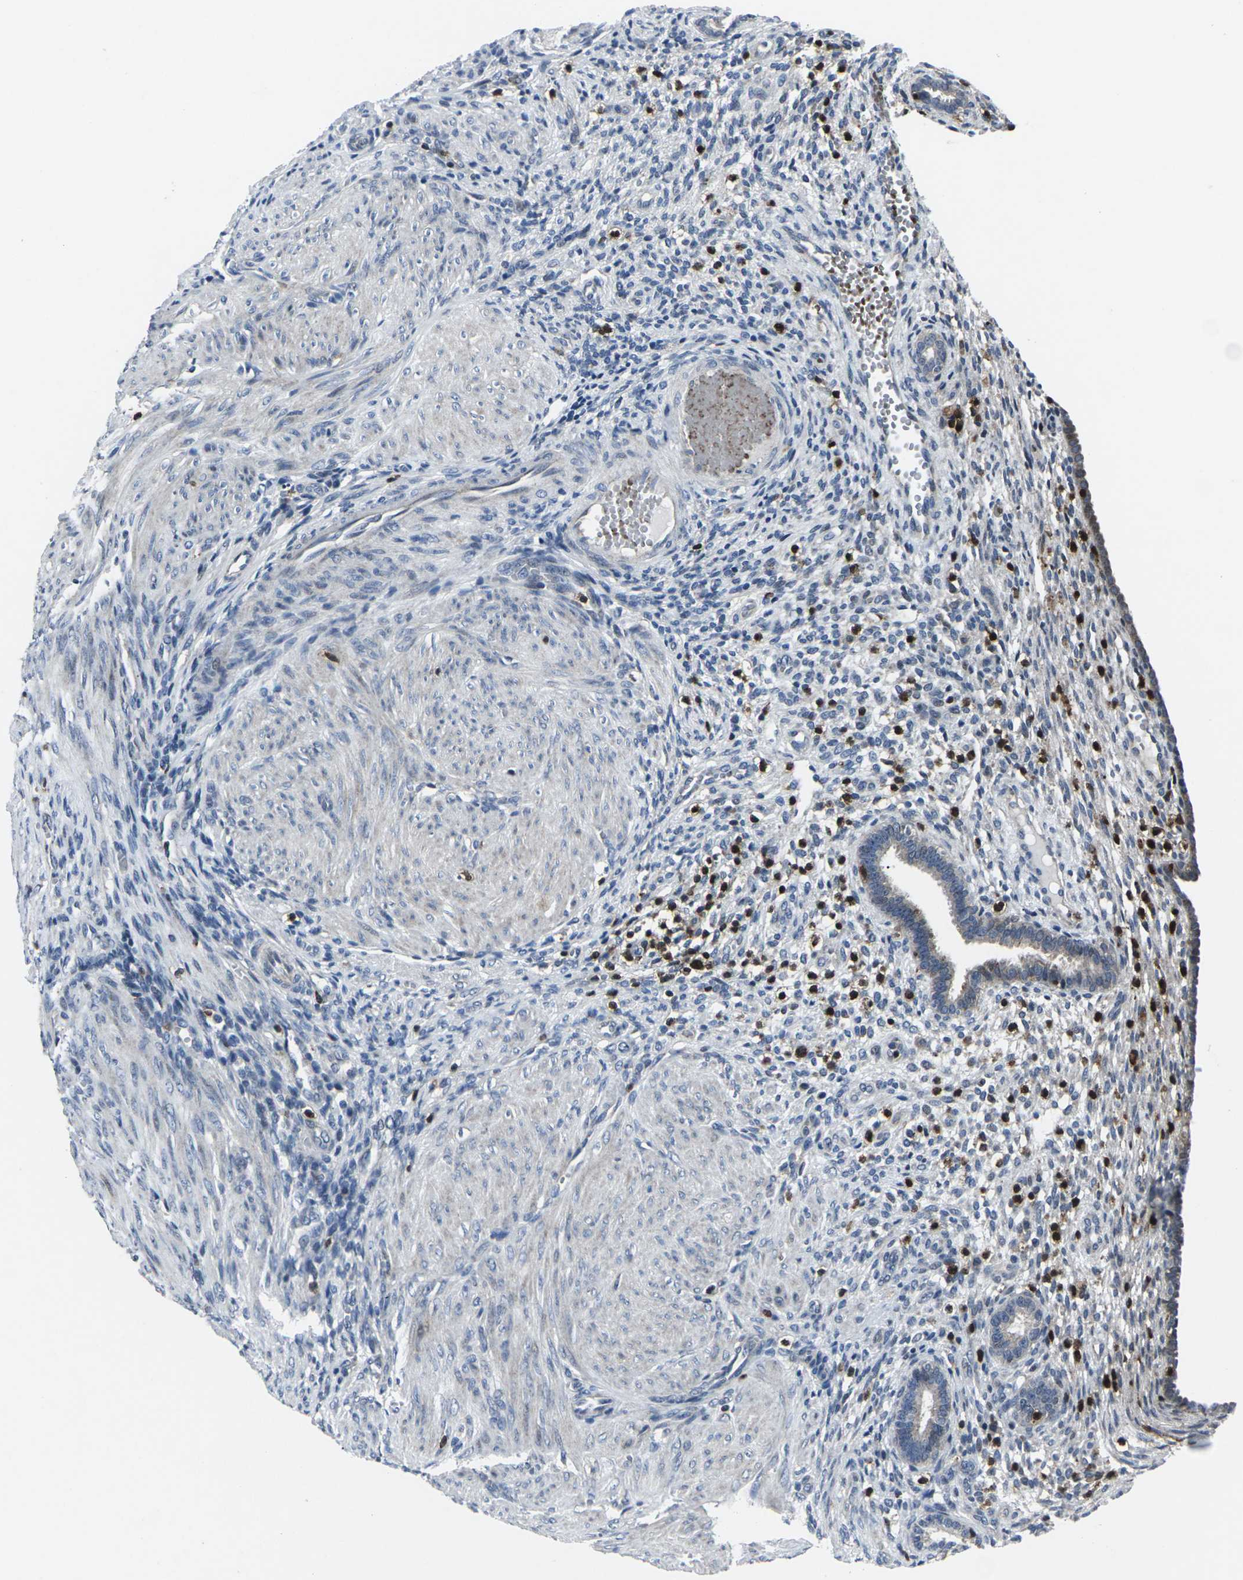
{"staining": {"intensity": "negative", "quantity": "none", "location": "none"}, "tissue": "endometrium", "cell_type": "Cells in endometrial stroma", "image_type": "normal", "snomed": [{"axis": "morphology", "description": "Normal tissue, NOS"}, {"axis": "topography", "description": "Endometrium"}], "caption": "A high-resolution histopathology image shows immunohistochemistry (IHC) staining of benign endometrium, which shows no significant positivity in cells in endometrial stroma.", "gene": "STAT4", "patient": {"sex": "female", "age": 72}}